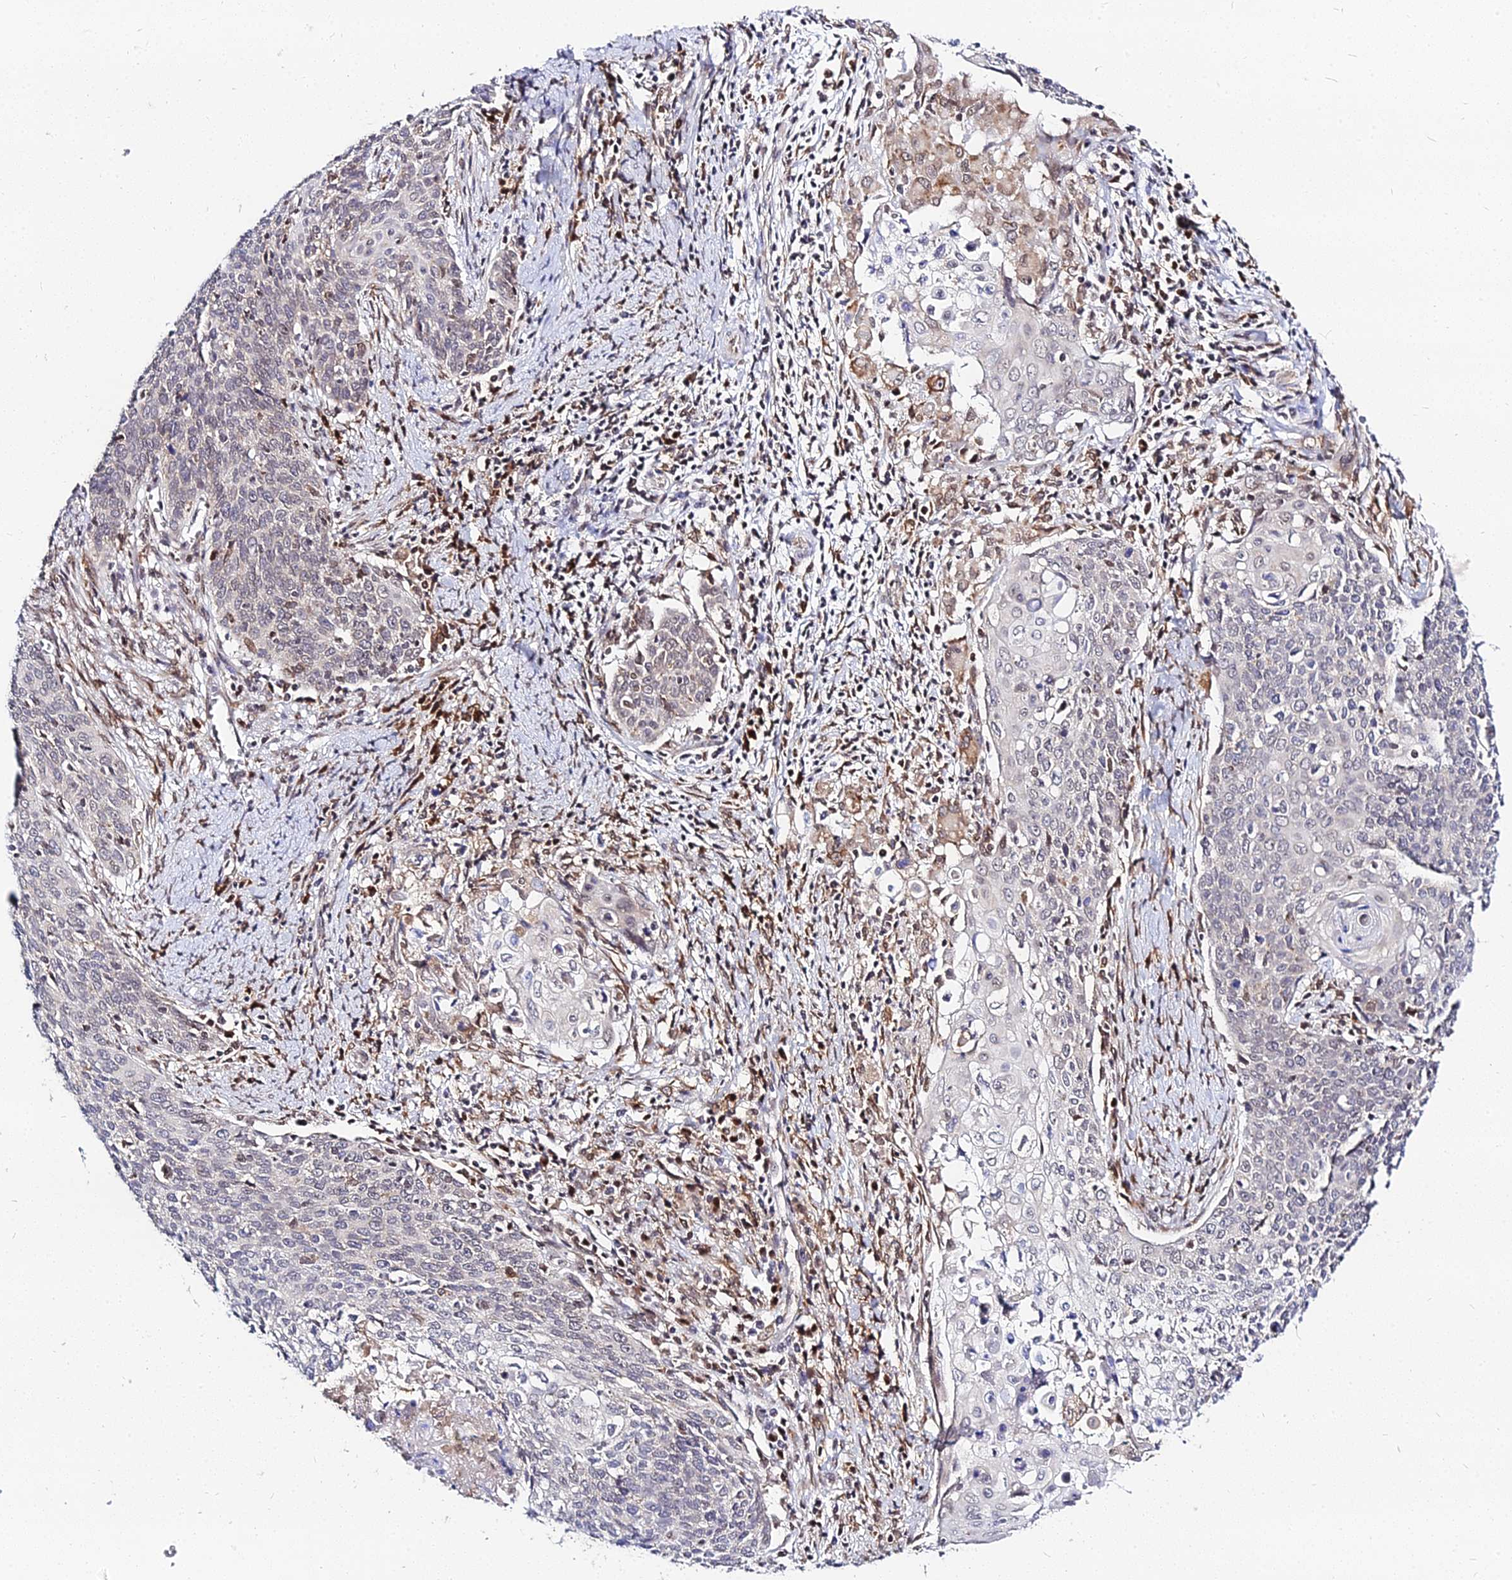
{"staining": {"intensity": "moderate", "quantity": "<25%", "location": "cytoplasmic/membranous"}, "tissue": "cervical cancer", "cell_type": "Tumor cells", "image_type": "cancer", "snomed": [{"axis": "morphology", "description": "Squamous cell carcinoma, NOS"}, {"axis": "topography", "description": "Cervix"}], "caption": "Protein staining of cervical cancer (squamous cell carcinoma) tissue shows moderate cytoplasmic/membranous positivity in approximately <25% of tumor cells. Ihc stains the protein in brown and the nuclei are stained blue.", "gene": "RNF121", "patient": {"sex": "female", "age": 39}}